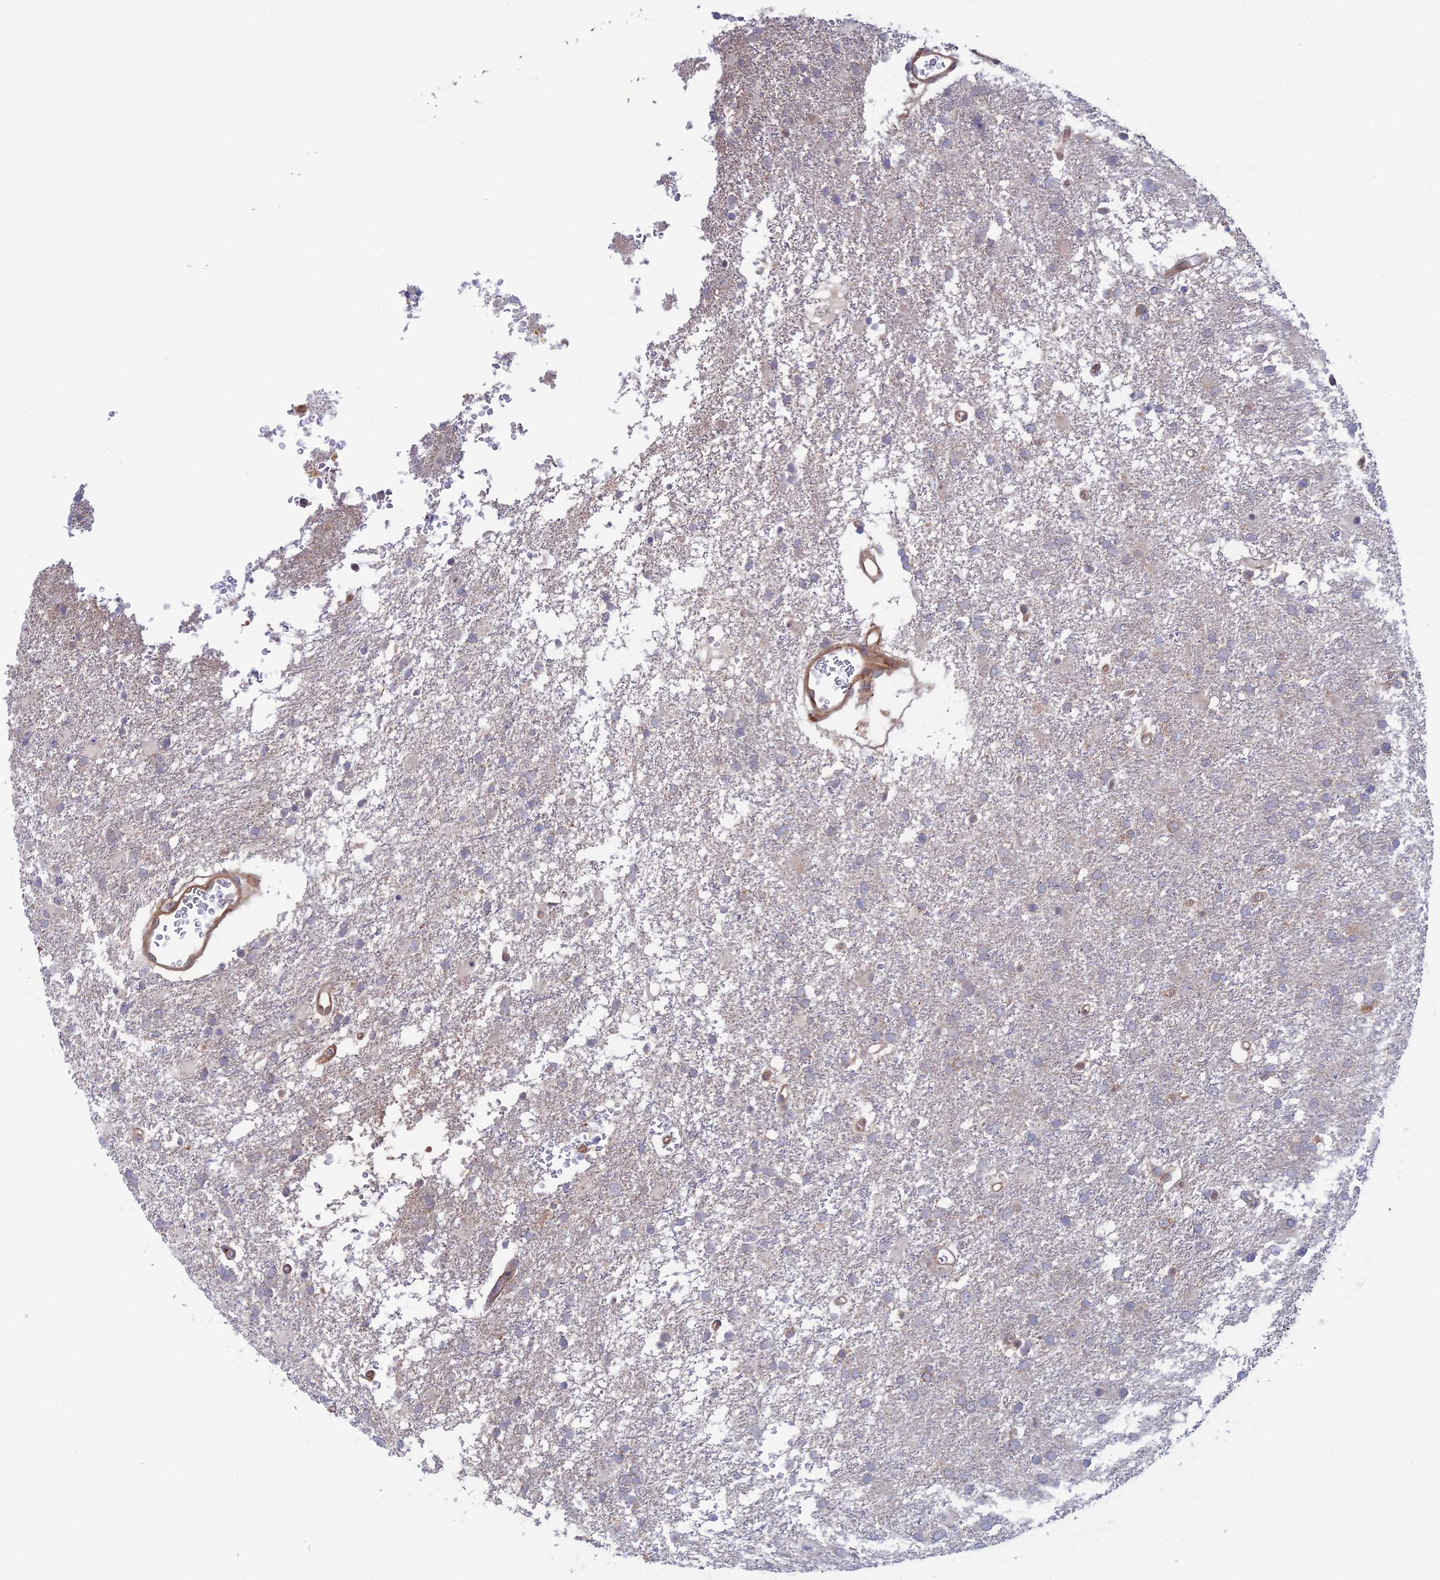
{"staining": {"intensity": "negative", "quantity": "none", "location": "none"}, "tissue": "glioma", "cell_type": "Tumor cells", "image_type": "cancer", "snomed": [{"axis": "morphology", "description": "Glioma, malignant, High grade"}, {"axis": "topography", "description": "Brain"}], "caption": "The micrograph displays no staining of tumor cells in glioma. Nuclei are stained in blue.", "gene": "ABHD1", "patient": {"sex": "female", "age": 74}}